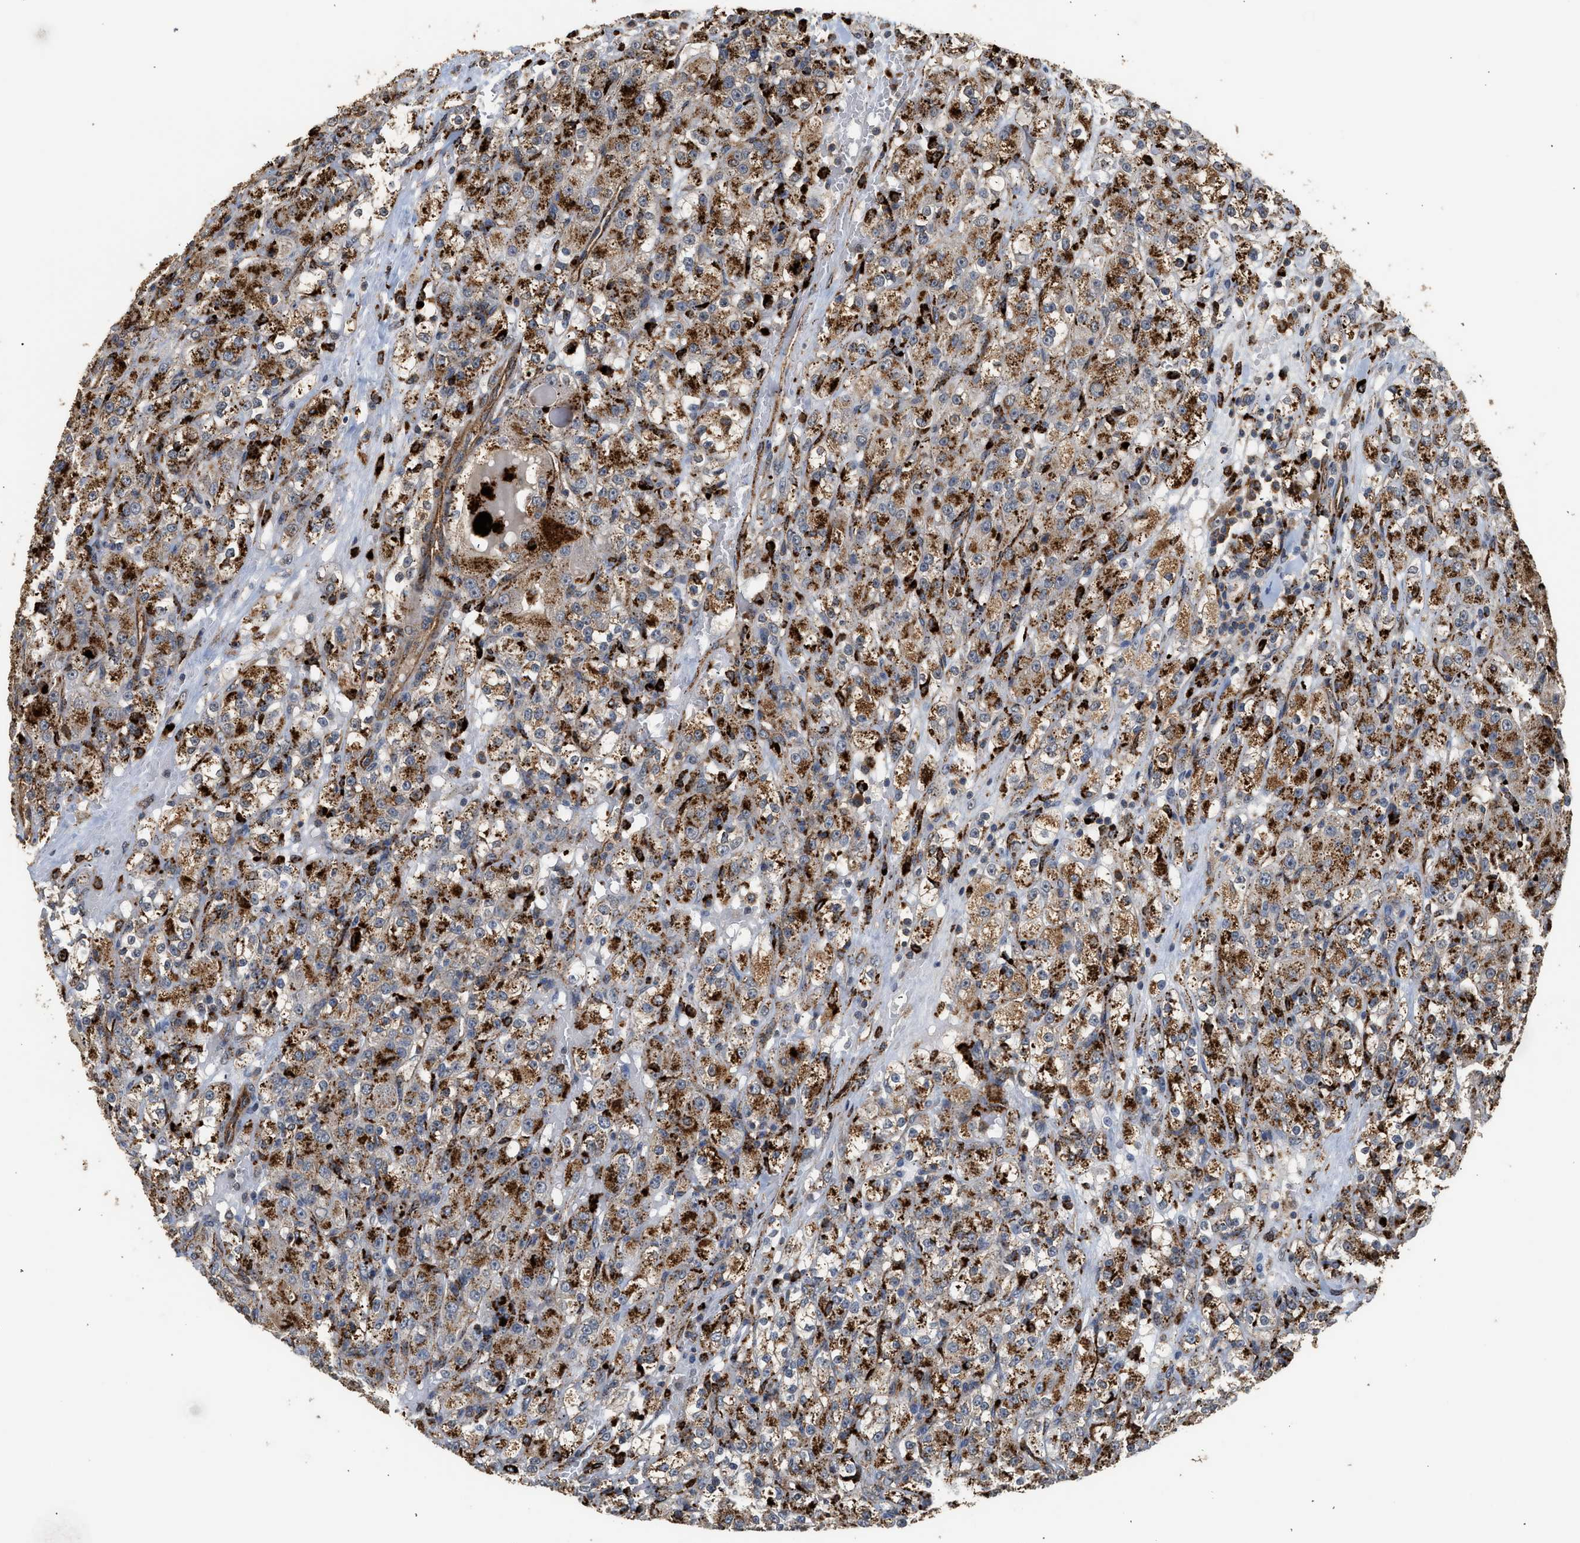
{"staining": {"intensity": "moderate", "quantity": ">75%", "location": "cytoplasmic/membranous"}, "tissue": "renal cancer", "cell_type": "Tumor cells", "image_type": "cancer", "snomed": [{"axis": "morphology", "description": "Normal tissue, NOS"}, {"axis": "morphology", "description": "Adenocarcinoma, NOS"}, {"axis": "topography", "description": "Kidney"}], "caption": "Renal cancer stained with IHC exhibits moderate cytoplasmic/membranous positivity in approximately >75% of tumor cells. (DAB = brown stain, brightfield microscopy at high magnification).", "gene": "CTSV", "patient": {"sex": "male", "age": 61}}